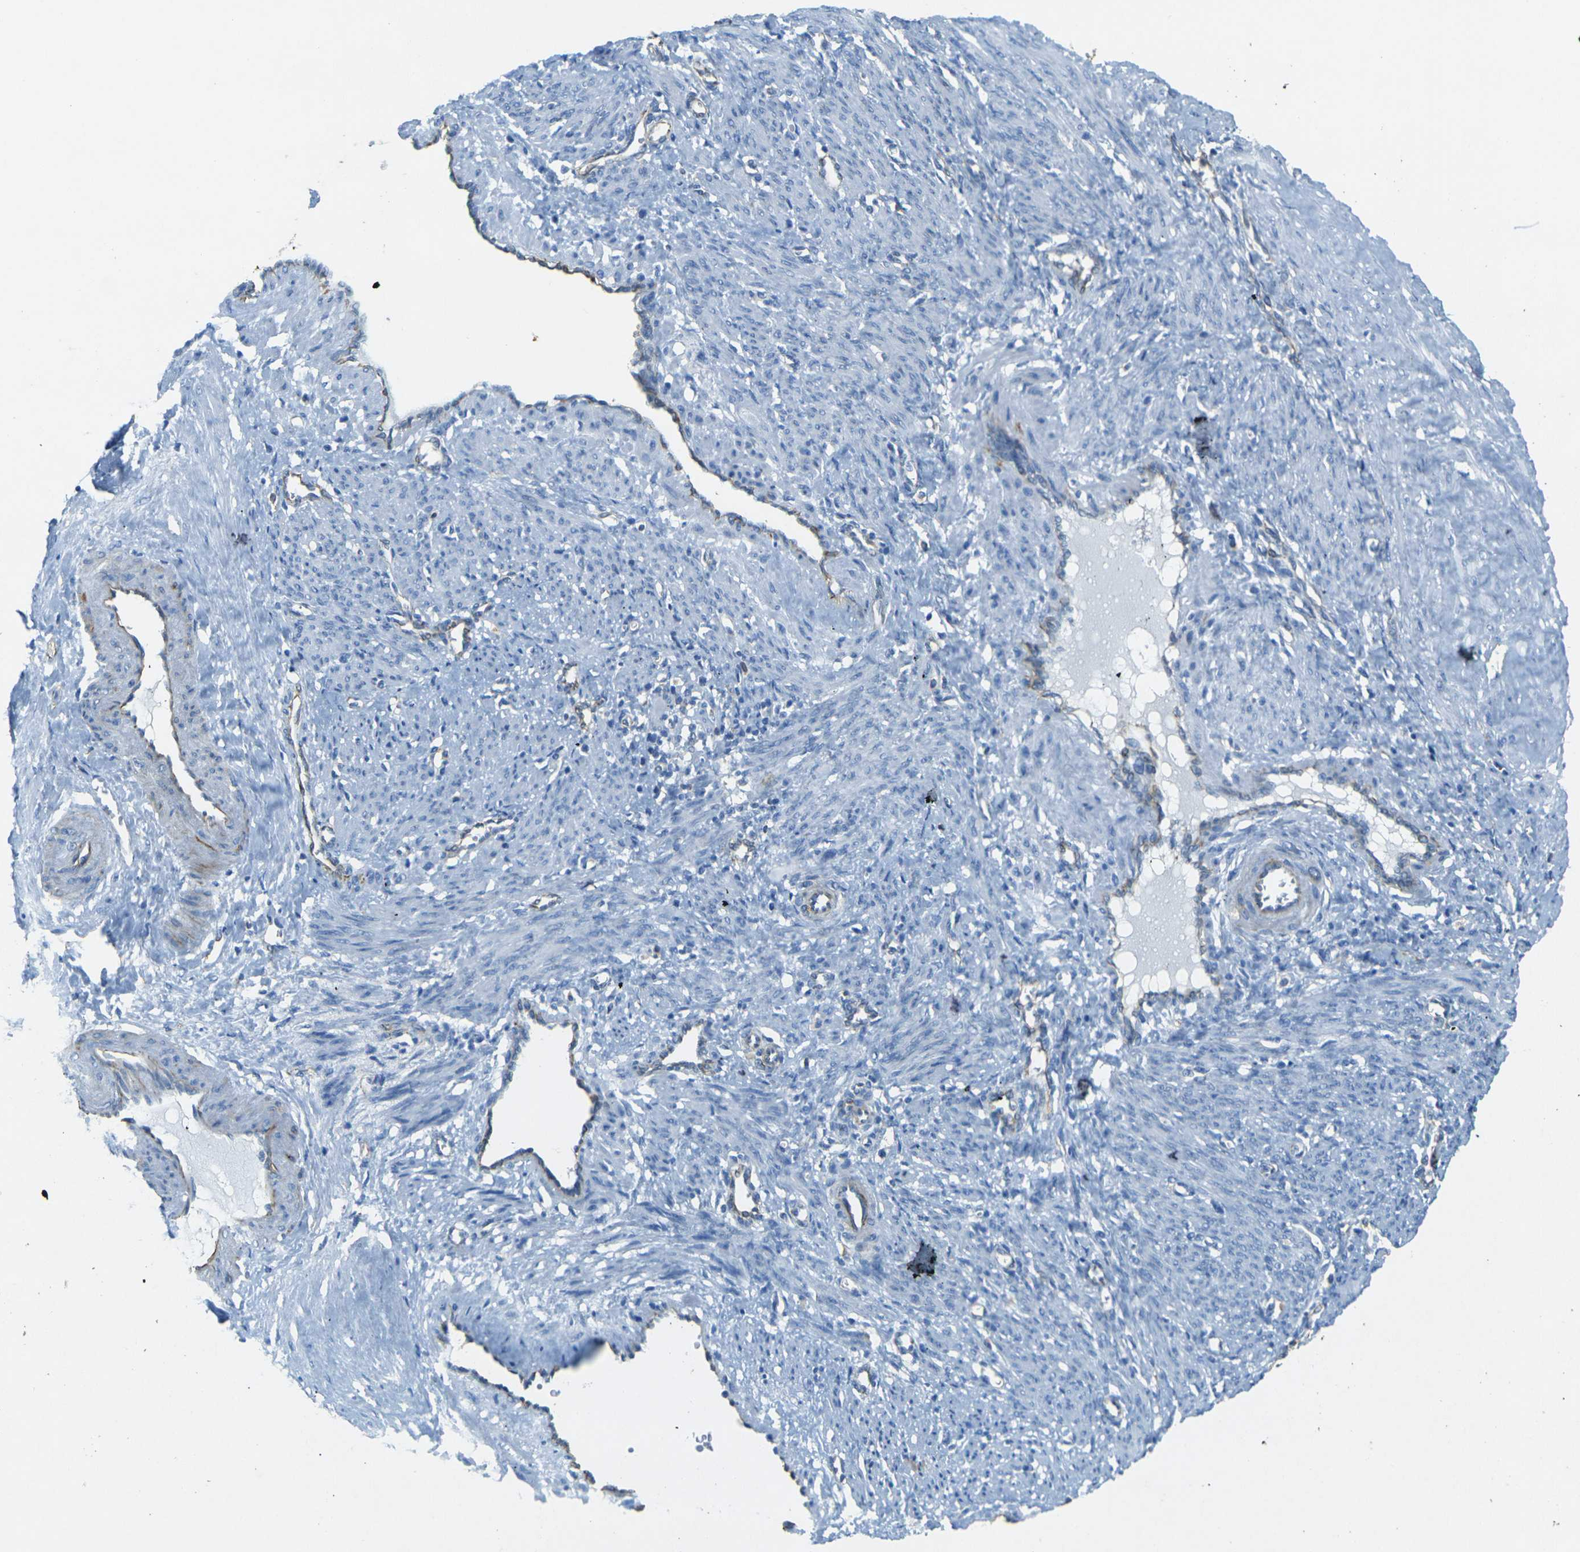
{"staining": {"intensity": "negative", "quantity": "none", "location": "none"}, "tissue": "smooth muscle", "cell_type": "Smooth muscle cells", "image_type": "normal", "snomed": [{"axis": "morphology", "description": "Normal tissue, NOS"}, {"axis": "topography", "description": "Endometrium"}], "caption": "This micrograph is of benign smooth muscle stained with immunohistochemistry (IHC) to label a protein in brown with the nuclei are counter-stained blue. There is no positivity in smooth muscle cells. (Immunohistochemistry, brightfield microscopy, high magnification).", "gene": "SORT1", "patient": {"sex": "female", "age": 33}}